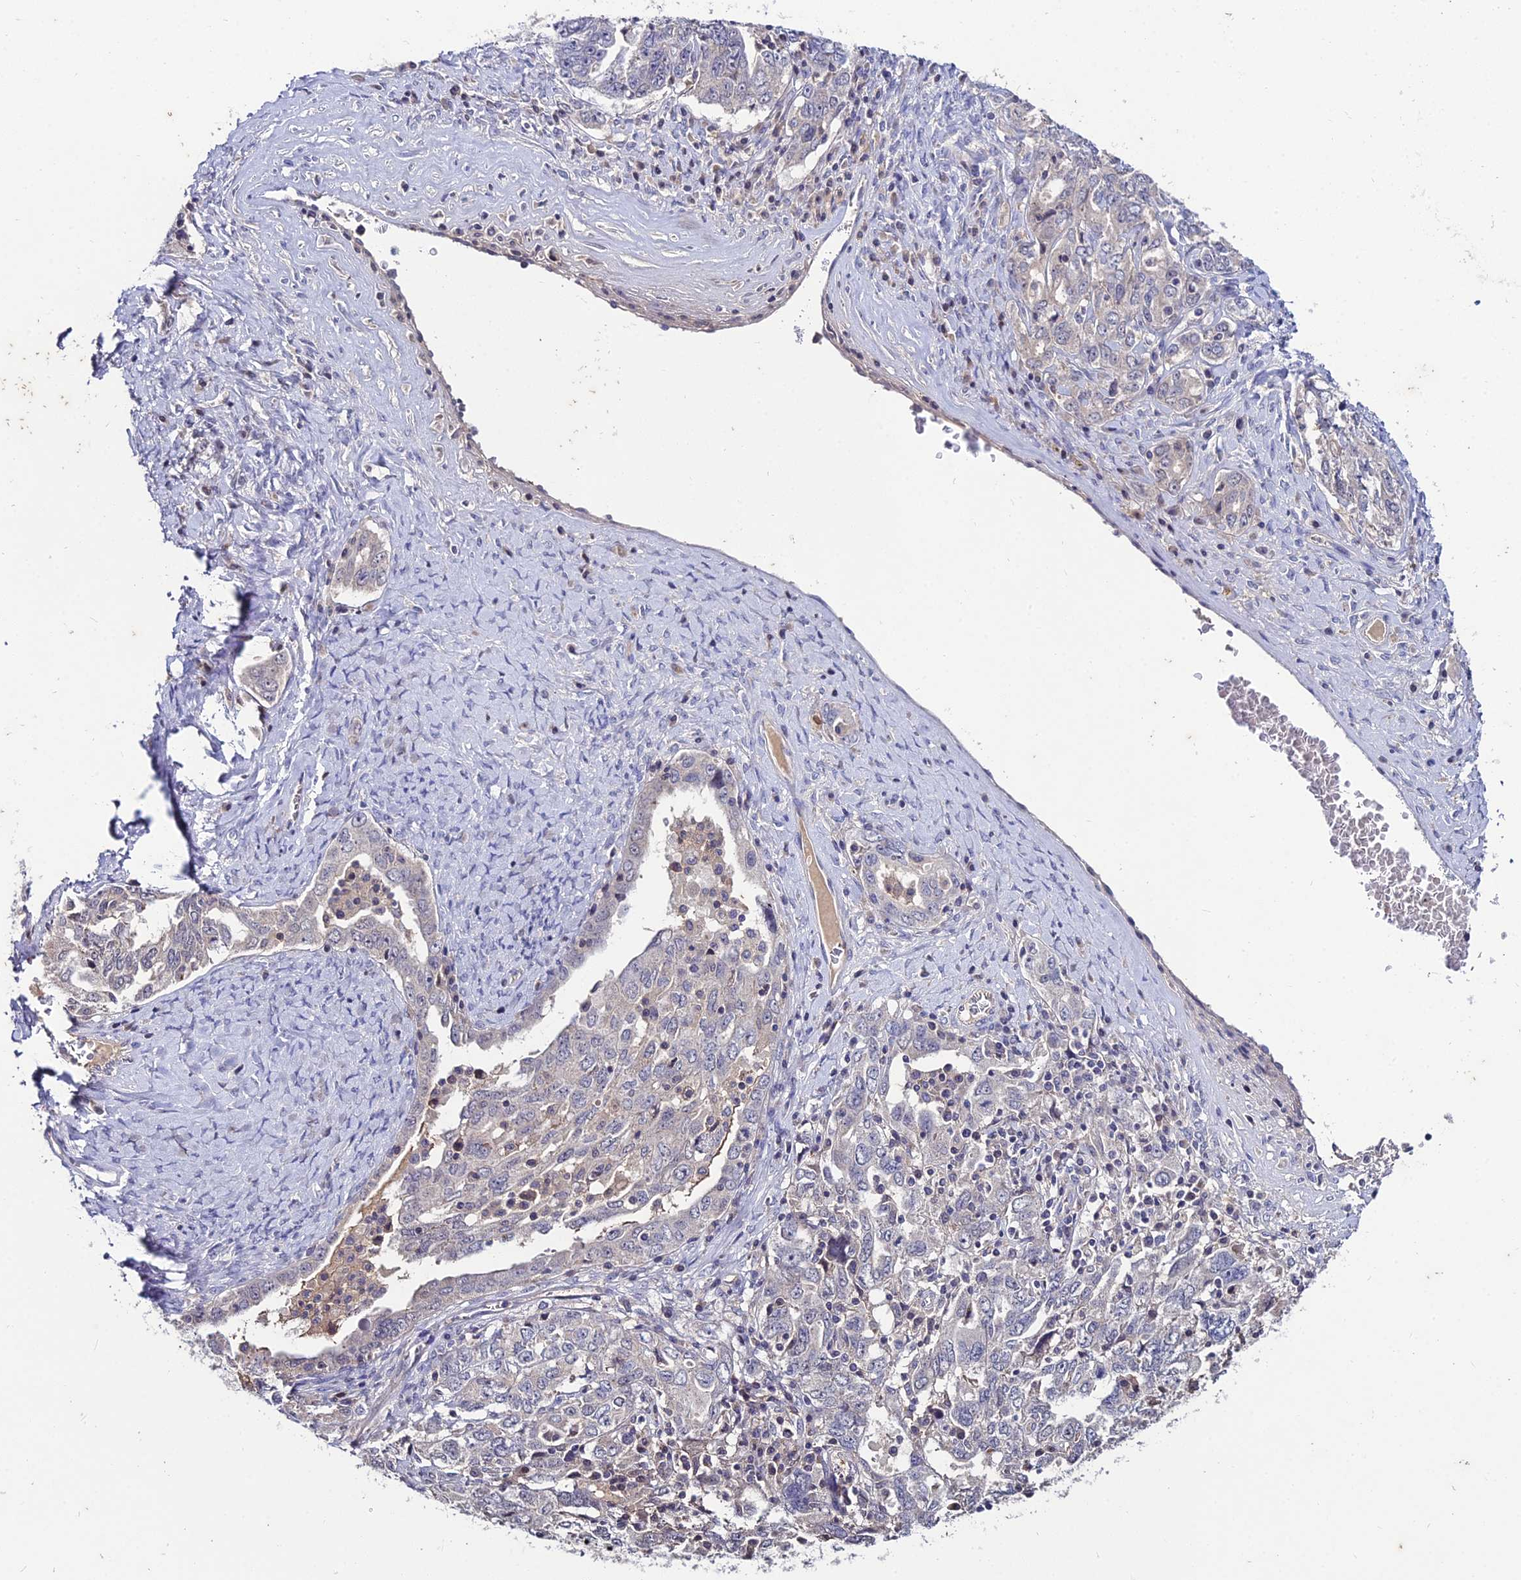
{"staining": {"intensity": "negative", "quantity": "none", "location": "none"}, "tissue": "ovarian cancer", "cell_type": "Tumor cells", "image_type": "cancer", "snomed": [{"axis": "morphology", "description": "Carcinoma, endometroid"}, {"axis": "topography", "description": "Ovary"}], "caption": "The immunohistochemistry (IHC) micrograph has no significant positivity in tumor cells of ovarian endometroid carcinoma tissue. (Stains: DAB immunohistochemistry with hematoxylin counter stain, Microscopy: brightfield microscopy at high magnification).", "gene": "LGALS7", "patient": {"sex": "female", "age": 62}}